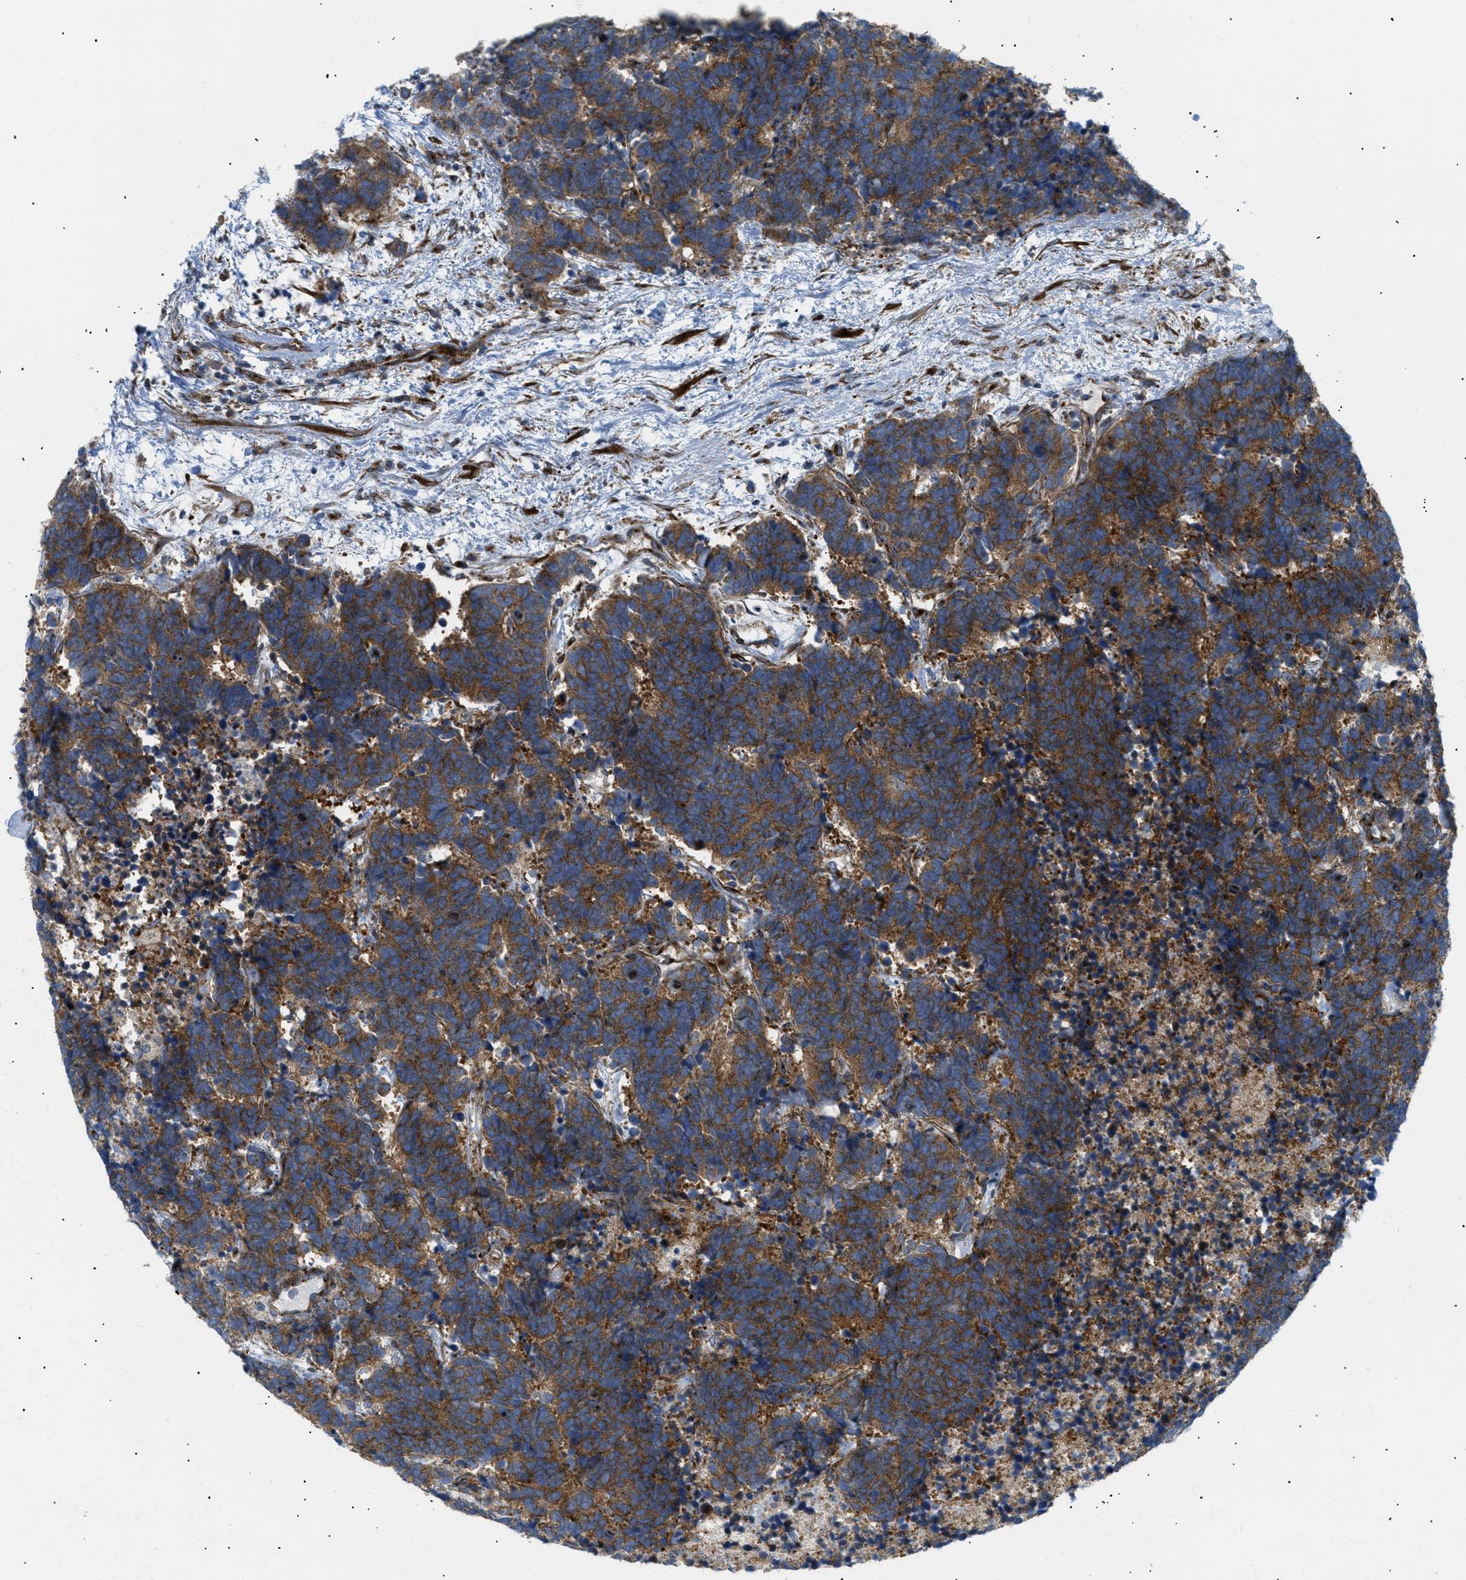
{"staining": {"intensity": "moderate", "quantity": ">75%", "location": "cytoplasmic/membranous"}, "tissue": "carcinoid", "cell_type": "Tumor cells", "image_type": "cancer", "snomed": [{"axis": "morphology", "description": "Carcinoma, NOS"}, {"axis": "morphology", "description": "Carcinoid, malignant, NOS"}, {"axis": "topography", "description": "Urinary bladder"}], "caption": "Carcinoma tissue reveals moderate cytoplasmic/membranous staining in about >75% of tumor cells, visualized by immunohistochemistry. Nuclei are stained in blue.", "gene": "DCTN4", "patient": {"sex": "male", "age": 57}}